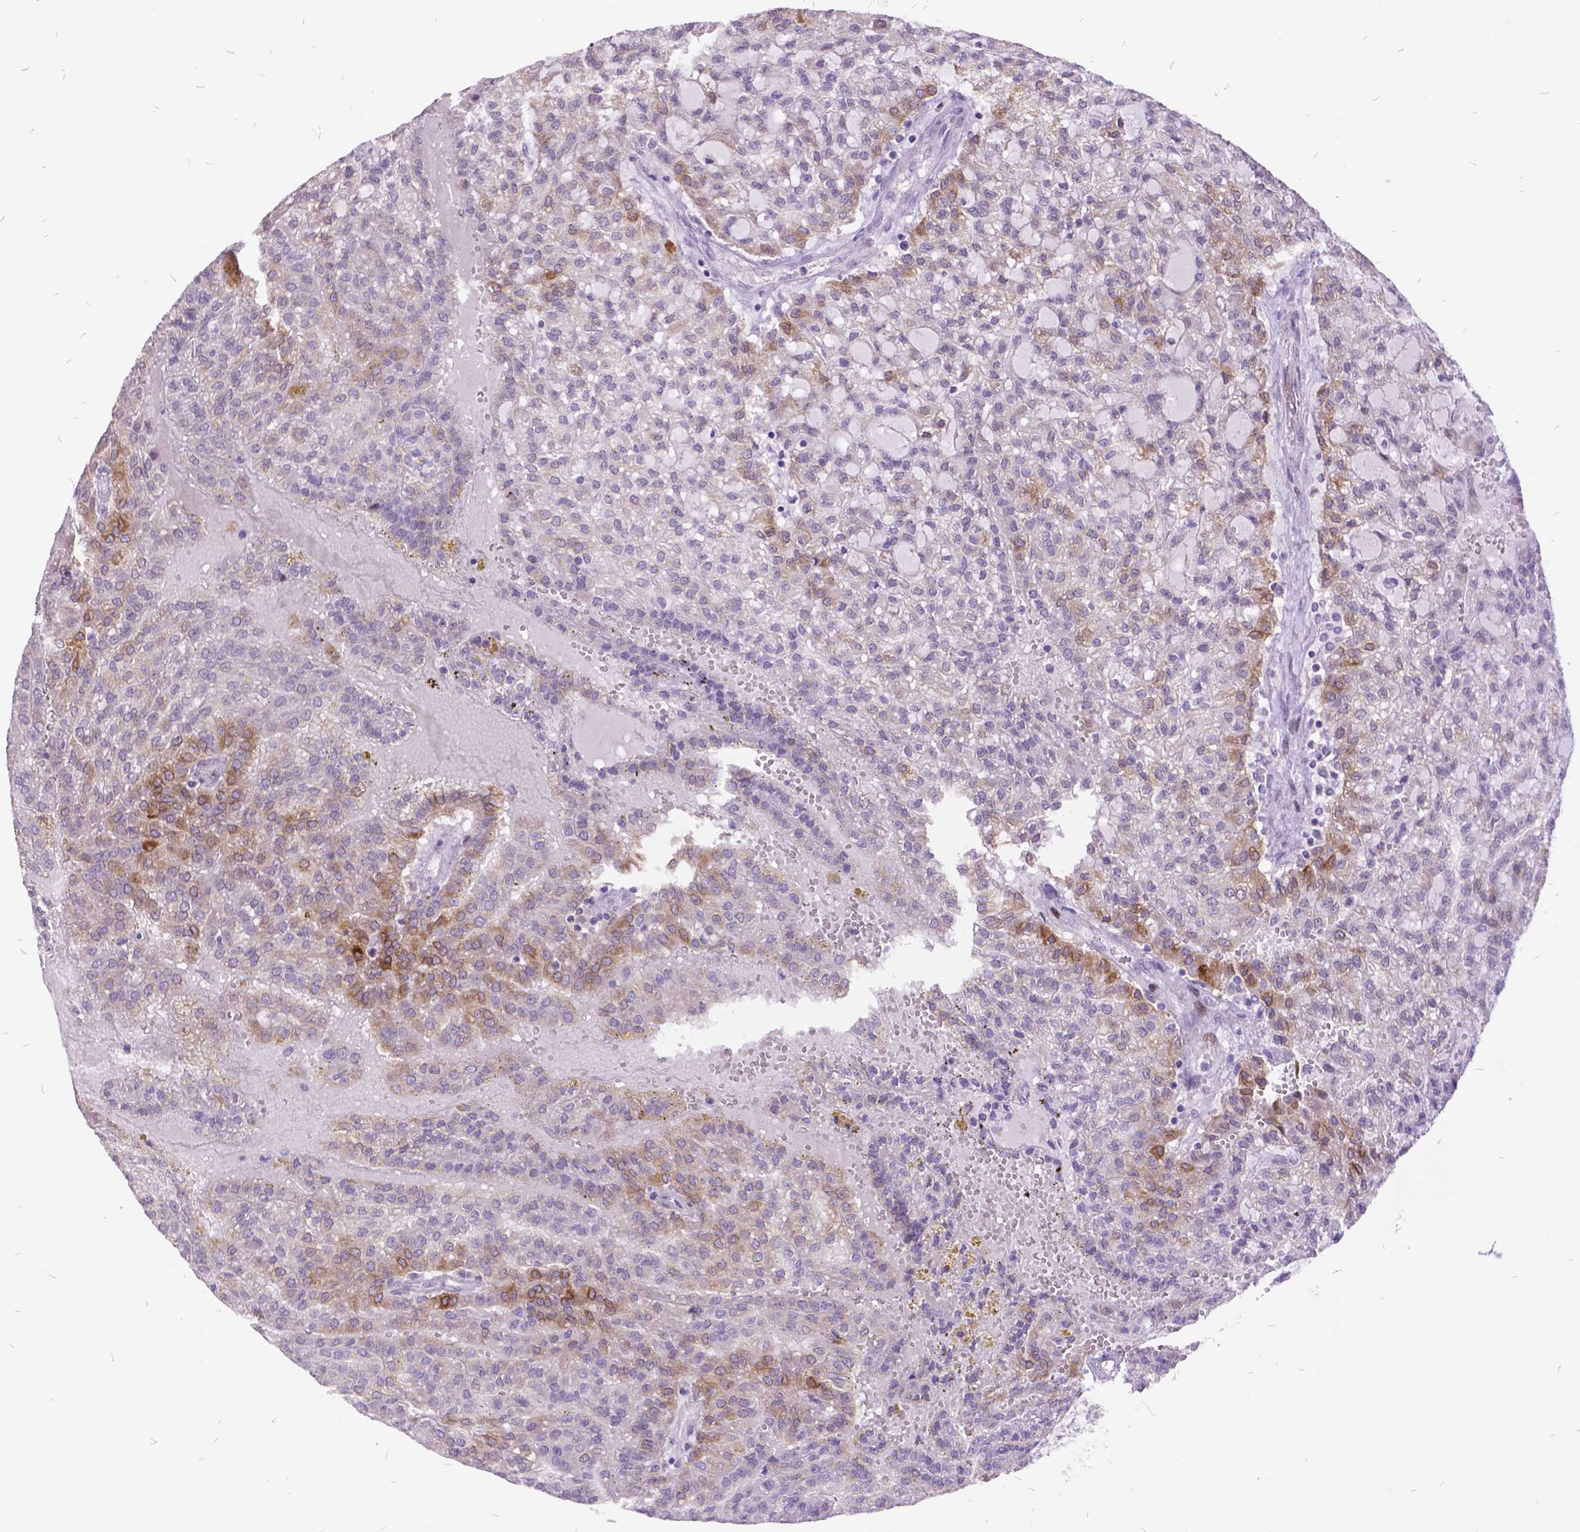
{"staining": {"intensity": "moderate", "quantity": "<25%", "location": "cytoplasmic/membranous"}, "tissue": "renal cancer", "cell_type": "Tumor cells", "image_type": "cancer", "snomed": [{"axis": "morphology", "description": "Adenocarcinoma, NOS"}, {"axis": "topography", "description": "Kidney"}], "caption": "The immunohistochemical stain labels moderate cytoplasmic/membranous positivity in tumor cells of renal cancer tissue.", "gene": "ITGB6", "patient": {"sex": "male", "age": 63}}